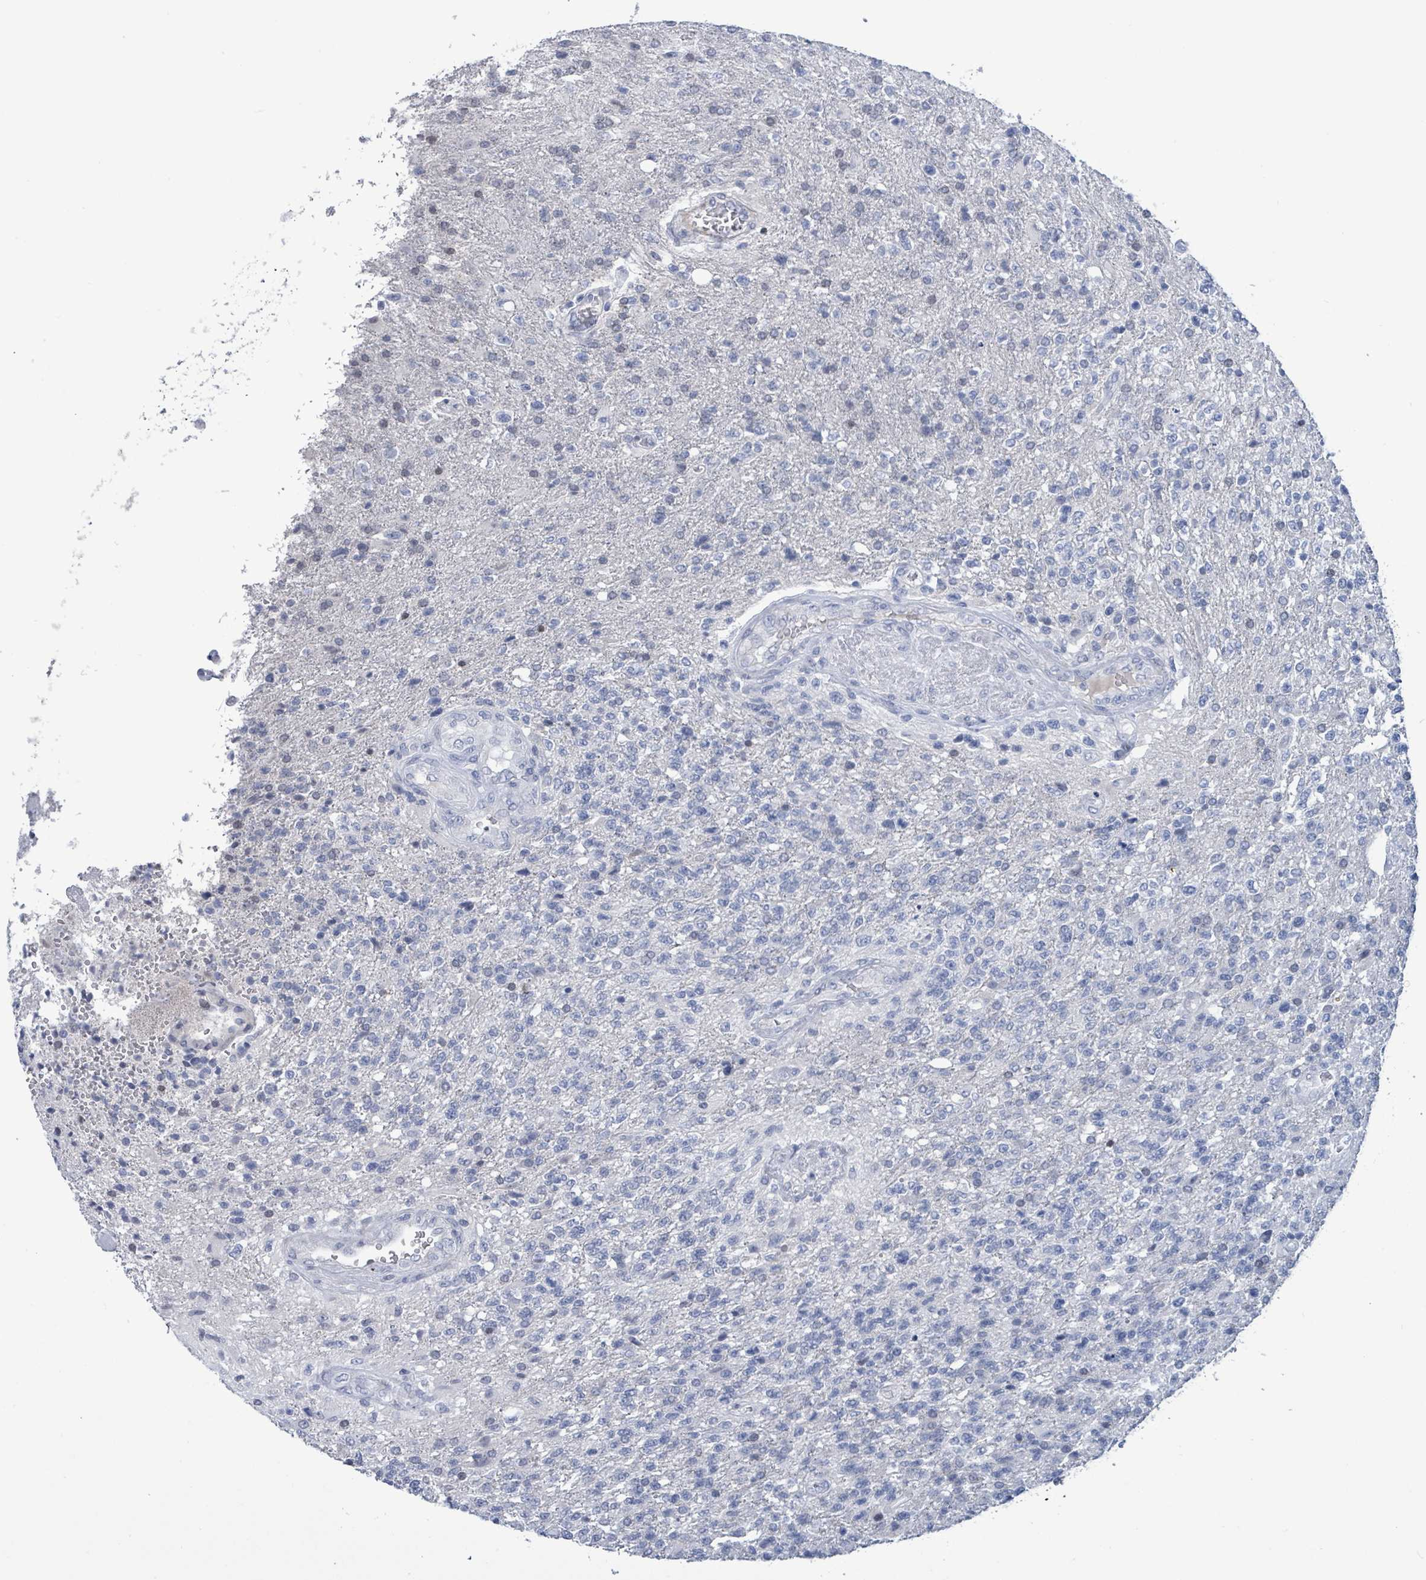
{"staining": {"intensity": "negative", "quantity": "none", "location": "none"}, "tissue": "glioma", "cell_type": "Tumor cells", "image_type": "cancer", "snomed": [{"axis": "morphology", "description": "Glioma, malignant, High grade"}, {"axis": "topography", "description": "Brain"}], "caption": "An IHC micrograph of high-grade glioma (malignant) is shown. There is no staining in tumor cells of high-grade glioma (malignant).", "gene": "NTN3", "patient": {"sex": "male", "age": 56}}